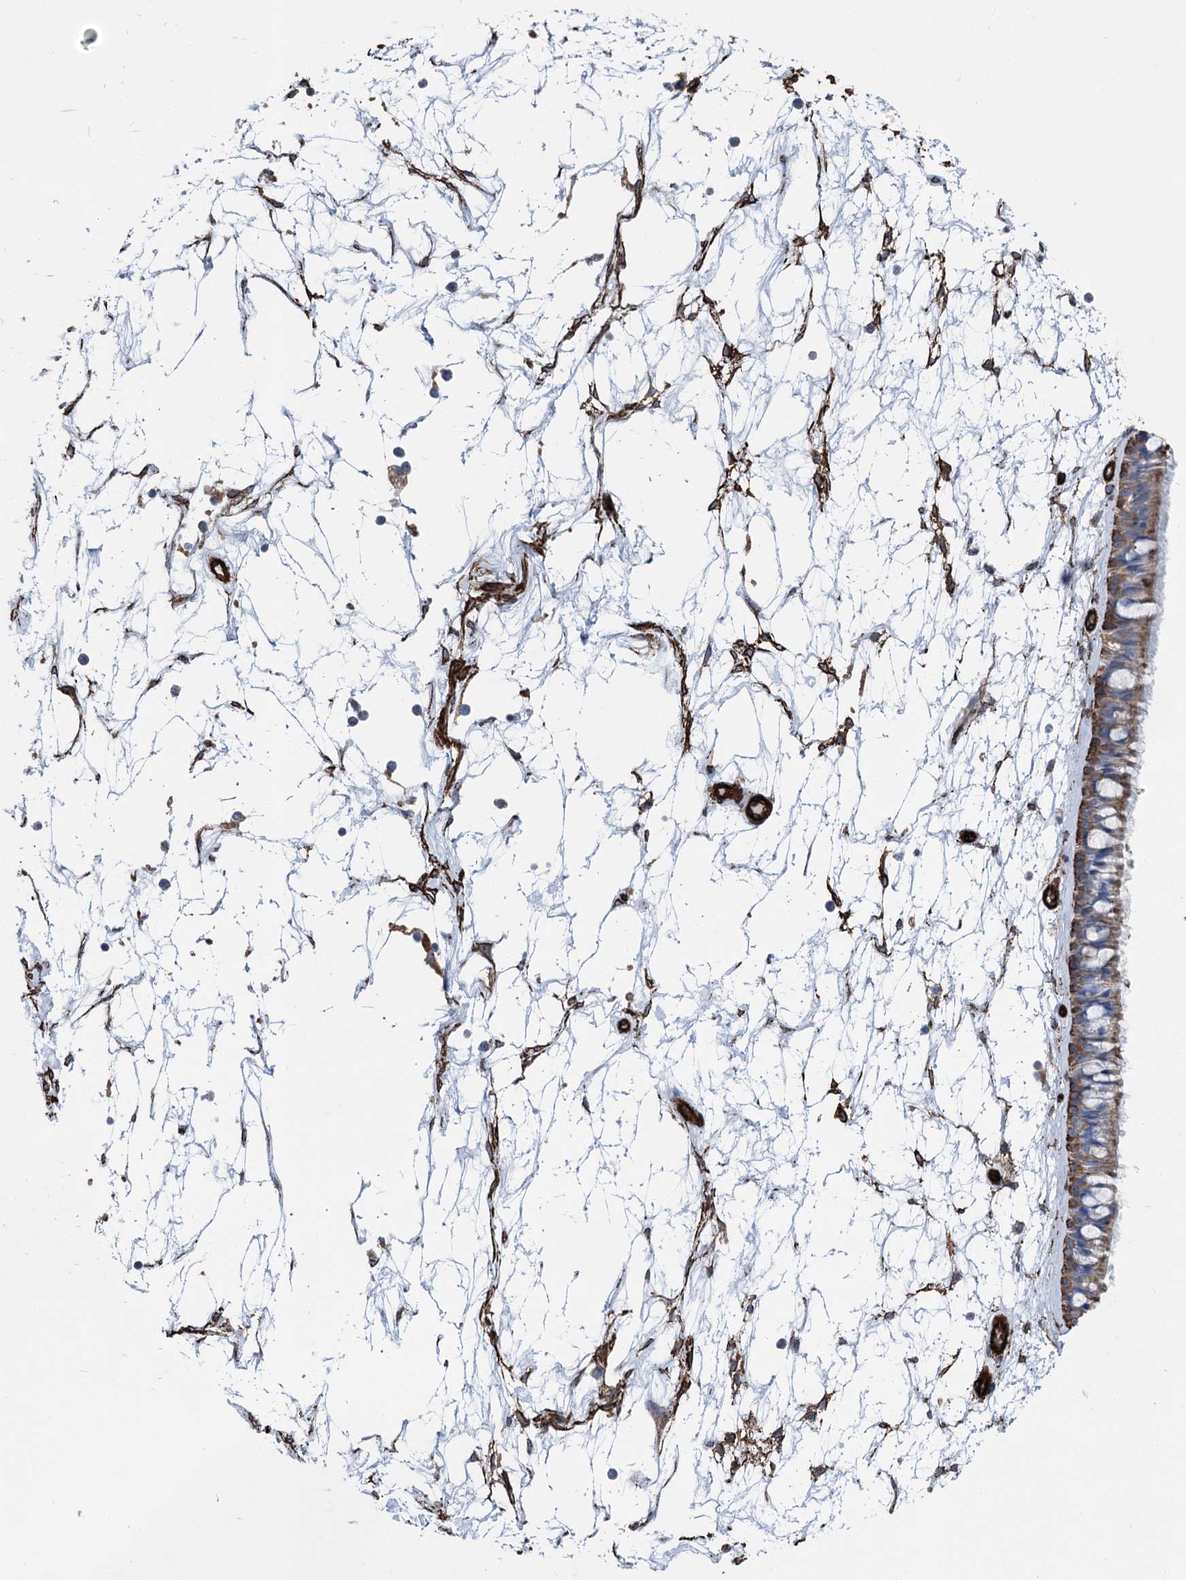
{"staining": {"intensity": "moderate", "quantity": ">75%", "location": "cytoplasmic/membranous"}, "tissue": "nasopharynx", "cell_type": "Respiratory epithelial cells", "image_type": "normal", "snomed": [{"axis": "morphology", "description": "Normal tissue, NOS"}, {"axis": "topography", "description": "Nasopharynx"}], "caption": "The histopathology image reveals immunohistochemical staining of unremarkable nasopharynx. There is moderate cytoplasmic/membranous expression is present in about >75% of respiratory epithelial cells. (IHC, brightfield microscopy, high magnification).", "gene": "IQSEC1", "patient": {"sex": "male", "age": 64}}